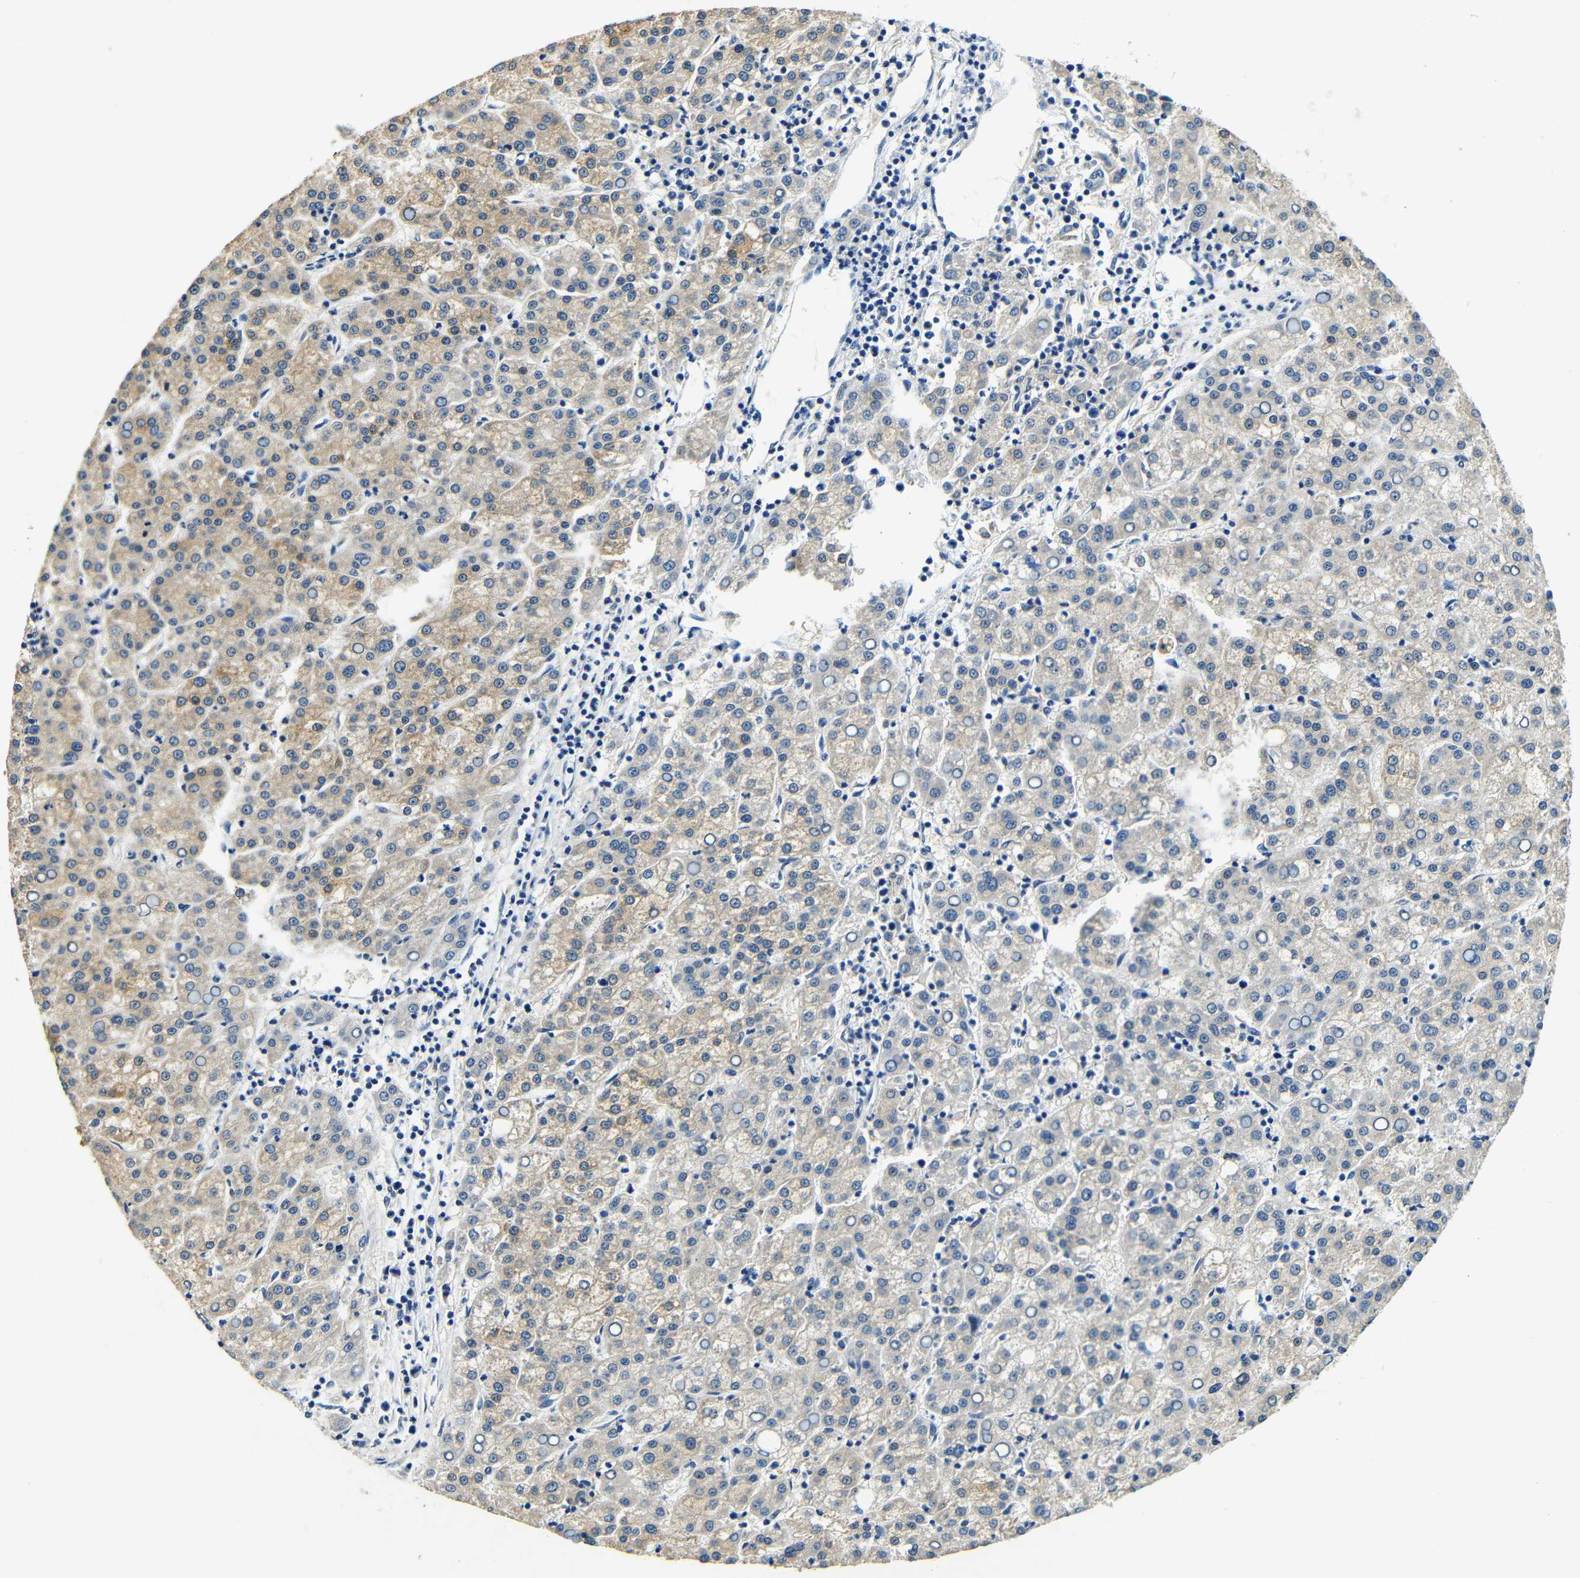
{"staining": {"intensity": "weak", "quantity": "<25%", "location": "cytoplasmic/membranous"}, "tissue": "liver cancer", "cell_type": "Tumor cells", "image_type": "cancer", "snomed": [{"axis": "morphology", "description": "Carcinoma, Hepatocellular, NOS"}, {"axis": "topography", "description": "Liver"}], "caption": "An immunohistochemistry micrograph of liver hepatocellular carcinoma is shown. There is no staining in tumor cells of liver hepatocellular carcinoma. The staining was performed using DAB (3,3'-diaminobenzidine) to visualize the protein expression in brown, while the nuclei were stained in blue with hematoxylin (Magnification: 20x).", "gene": "FMO5", "patient": {"sex": "female", "age": 58}}